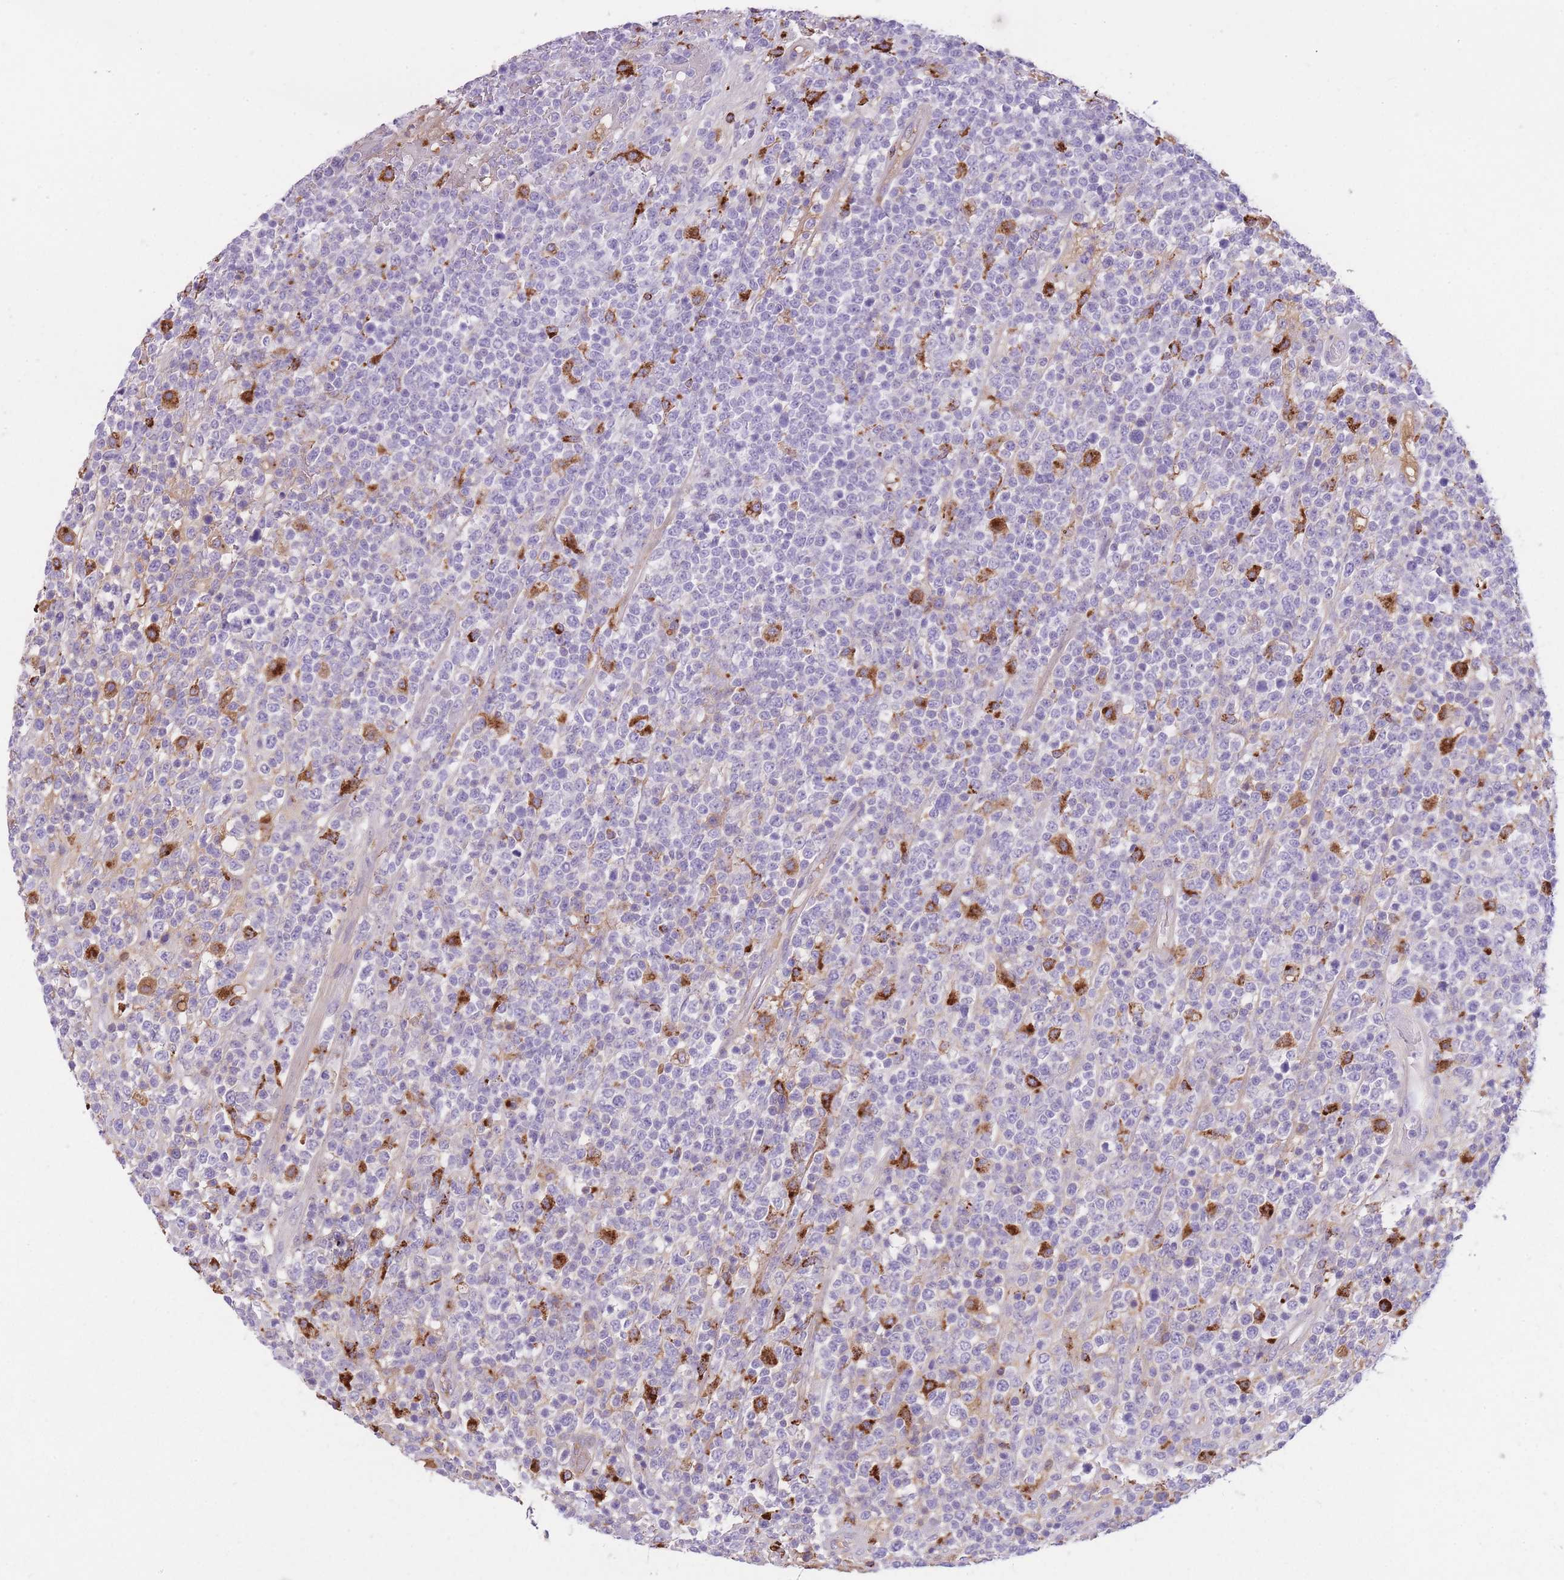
{"staining": {"intensity": "negative", "quantity": "none", "location": "none"}, "tissue": "lymphoma", "cell_type": "Tumor cells", "image_type": "cancer", "snomed": [{"axis": "morphology", "description": "Malignant lymphoma, non-Hodgkin's type, High grade"}, {"axis": "topography", "description": "Colon"}], "caption": "An IHC photomicrograph of lymphoma is shown. There is no staining in tumor cells of lymphoma.", "gene": "GNAT1", "patient": {"sex": "female", "age": 53}}